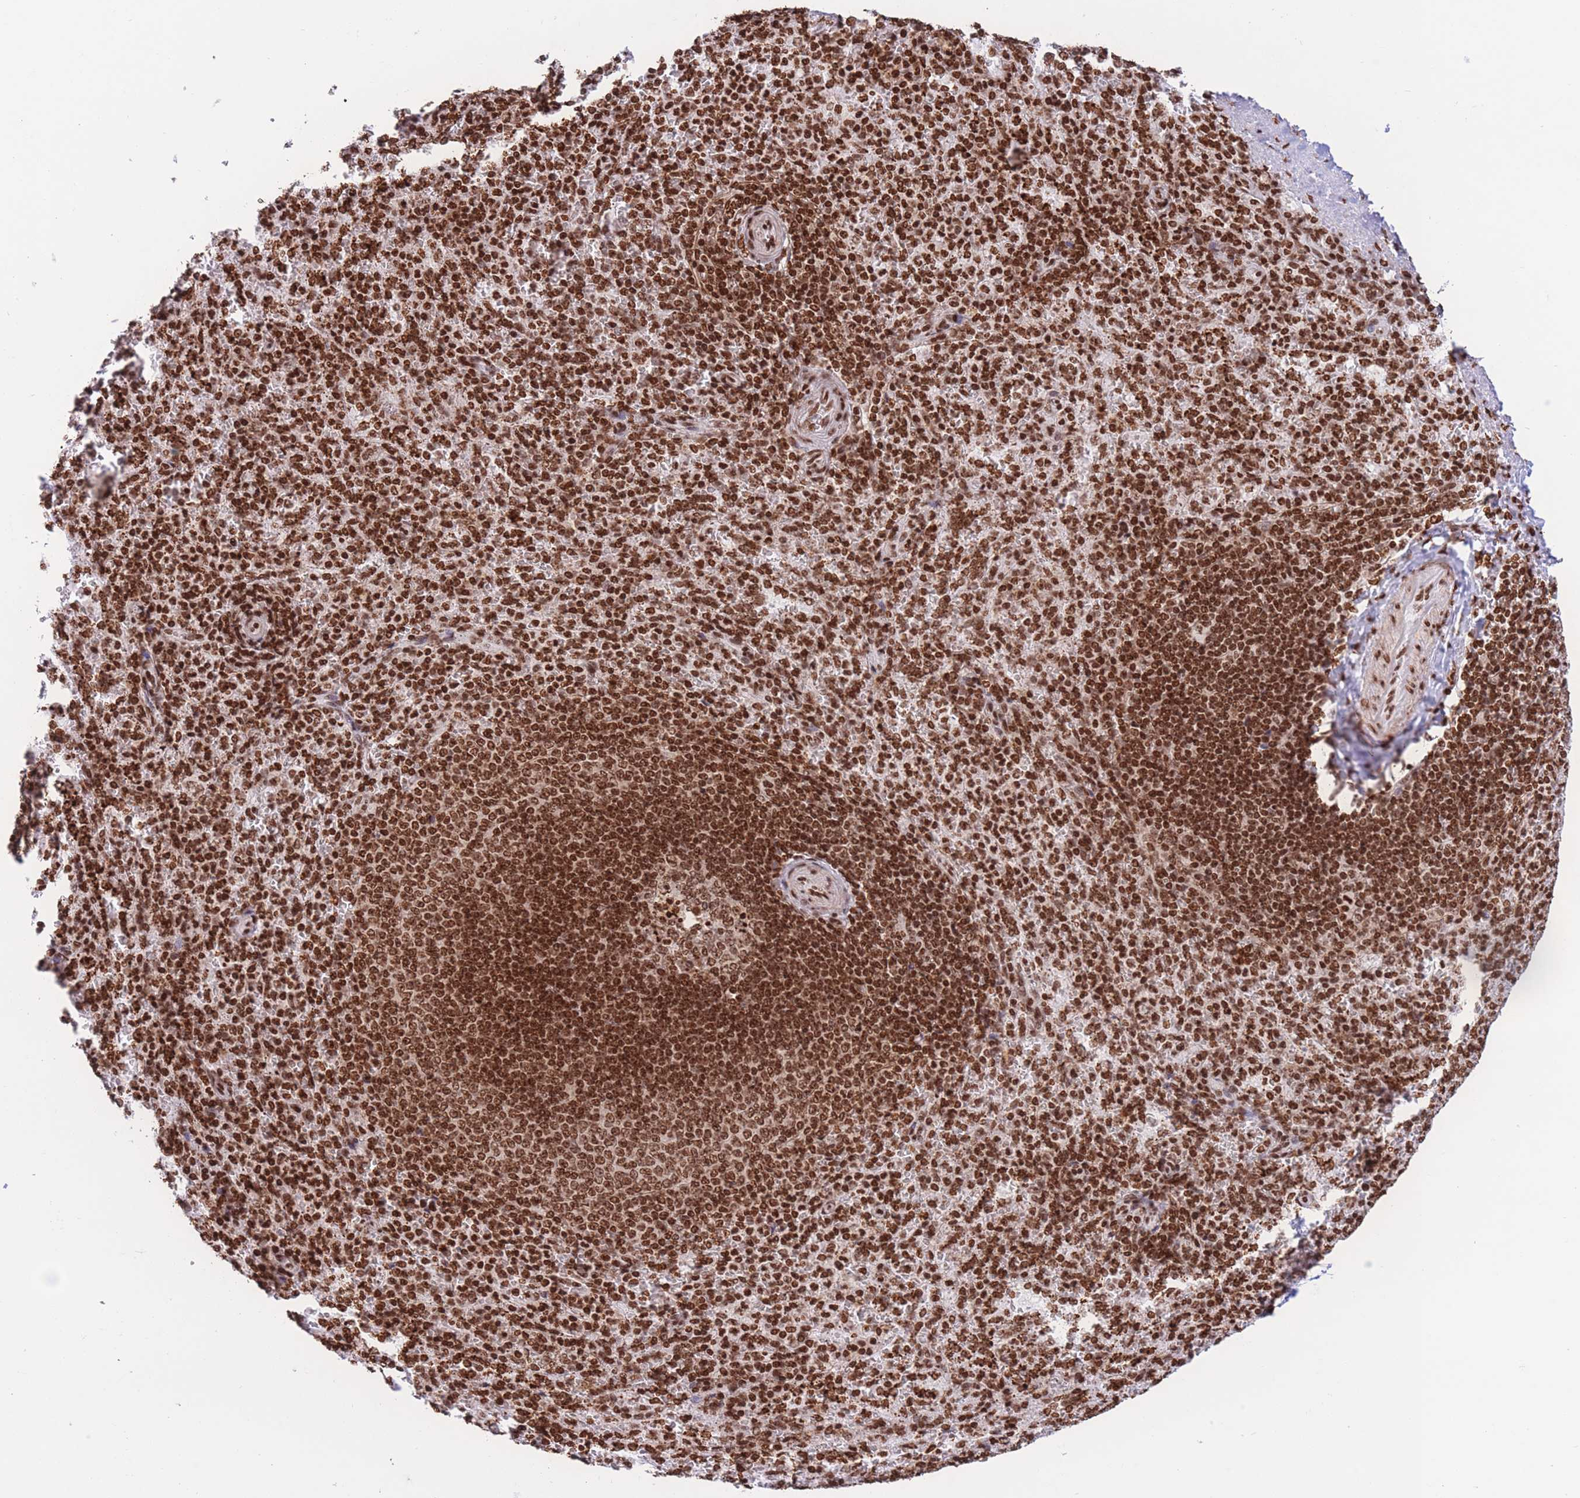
{"staining": {"intensity": "strong", "quantity": ">75%", "location": "nuclear"}, "tissue": "spleen", "cell_type": "Cells in red pulp", "image_type": "normal", "snomed": [{"axis": "morphology", "description": "Normal tissue, NOS"}, {"axis": "topography", "description": "Spleen"}], "caption": "Brown immunohistochemical staining in unremarkable human spleen exhibits strong nuclear staining in approximately >75% of cells in red pulp. (brown staining indicates protein expression, while blue staining denotes nuclei).", "gene": "H2BC10", "patient": {"sex": "female", "age": 21}}